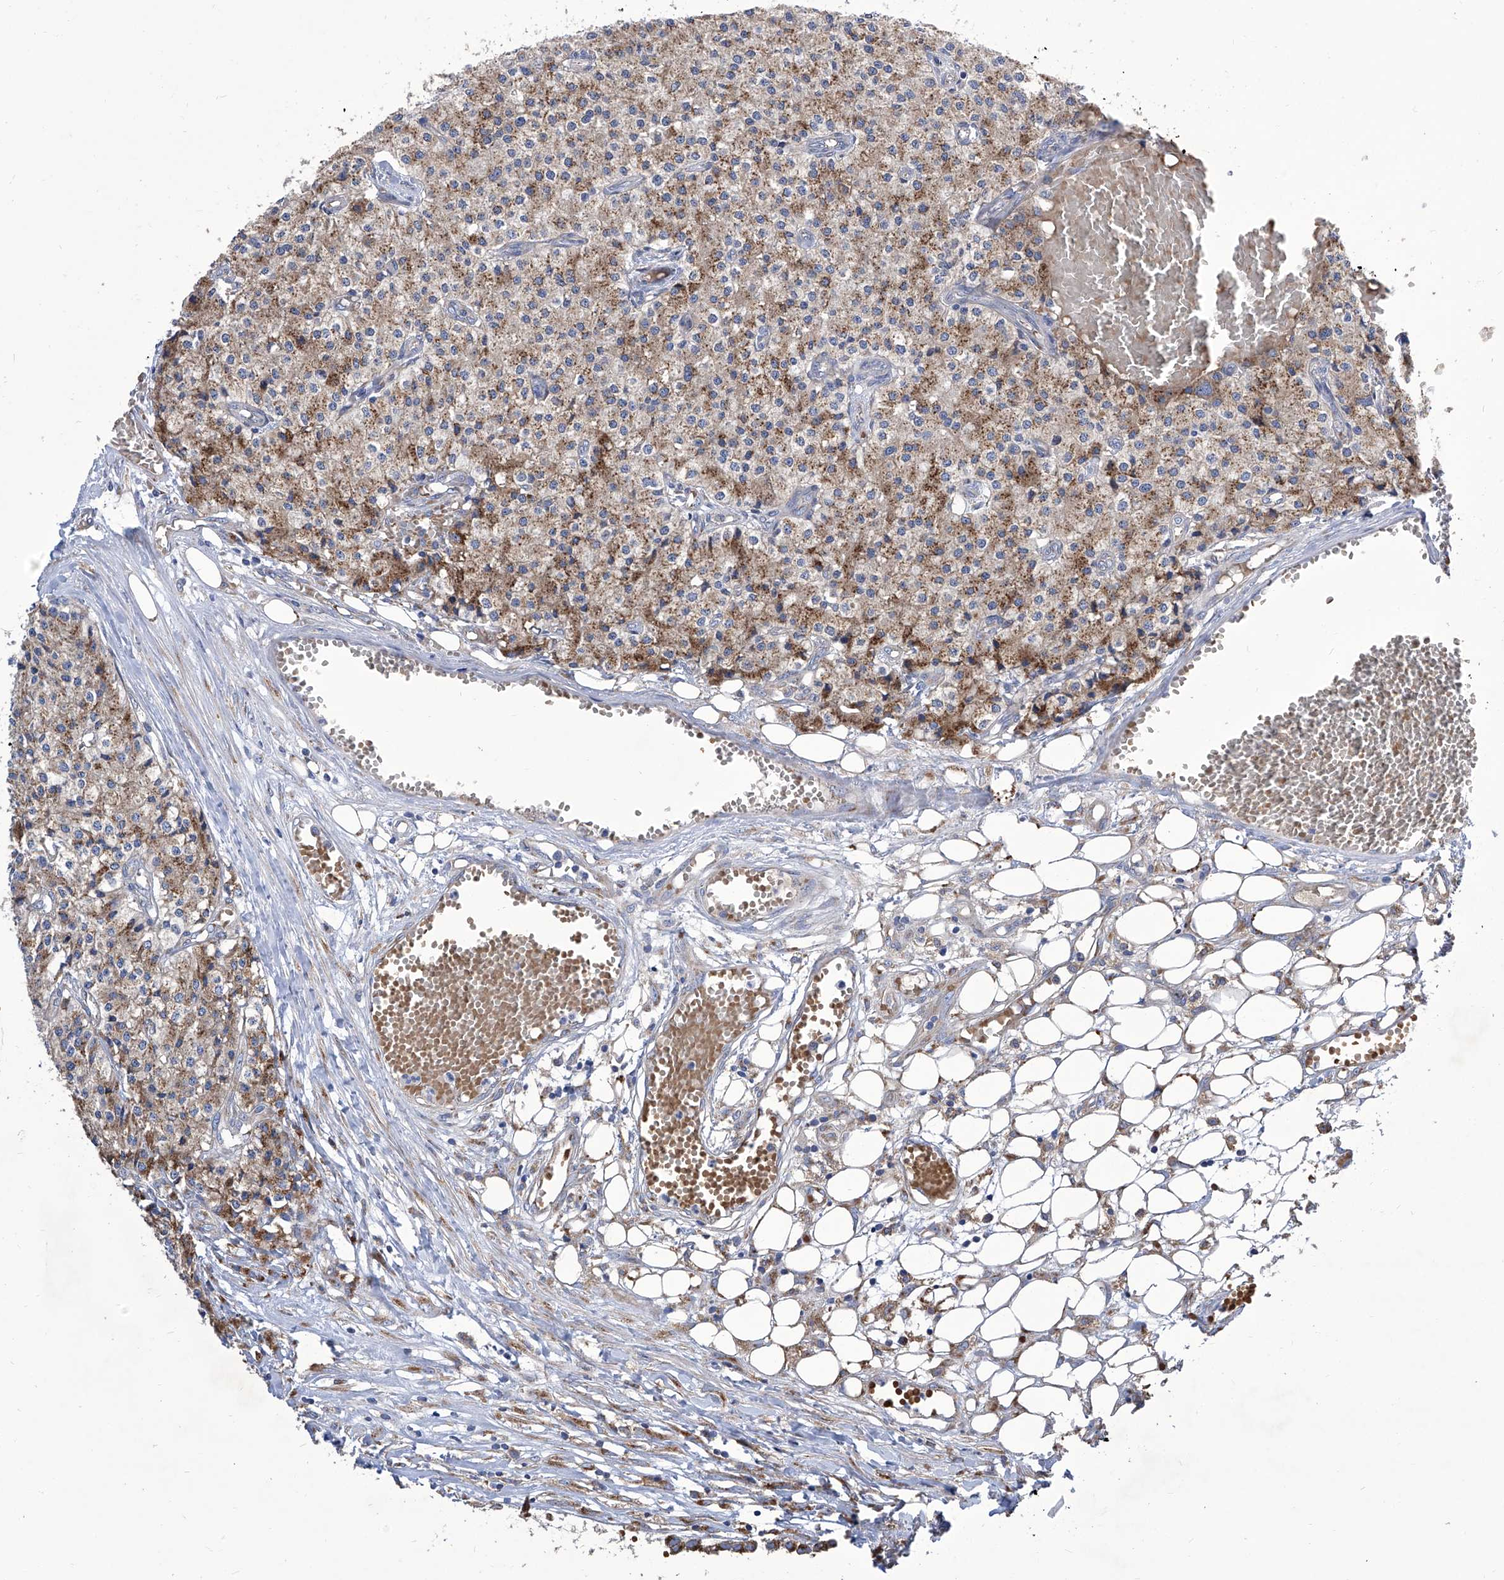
{"staining": {"intensity": "moderate", "quantity": "25%-75%", "location": "cytoplasmic/membranous"}, "tissue": "carcinoid", "cell_type": "Tumor cells", "image_type": "cancer", "snomed": [{"axis": "morphology", "description": "Carcinoid, malignant, NOS"}, {"axis": "topography", "description": "Colon"}], "caption": "A histopathology image of carcinoid (malignant) stained for a protein displays moderate cytoplasmic/membranous brown staining in tumor cells.", "gene": "TJAP1", "patient": {"sex": "female", "age": 52}}